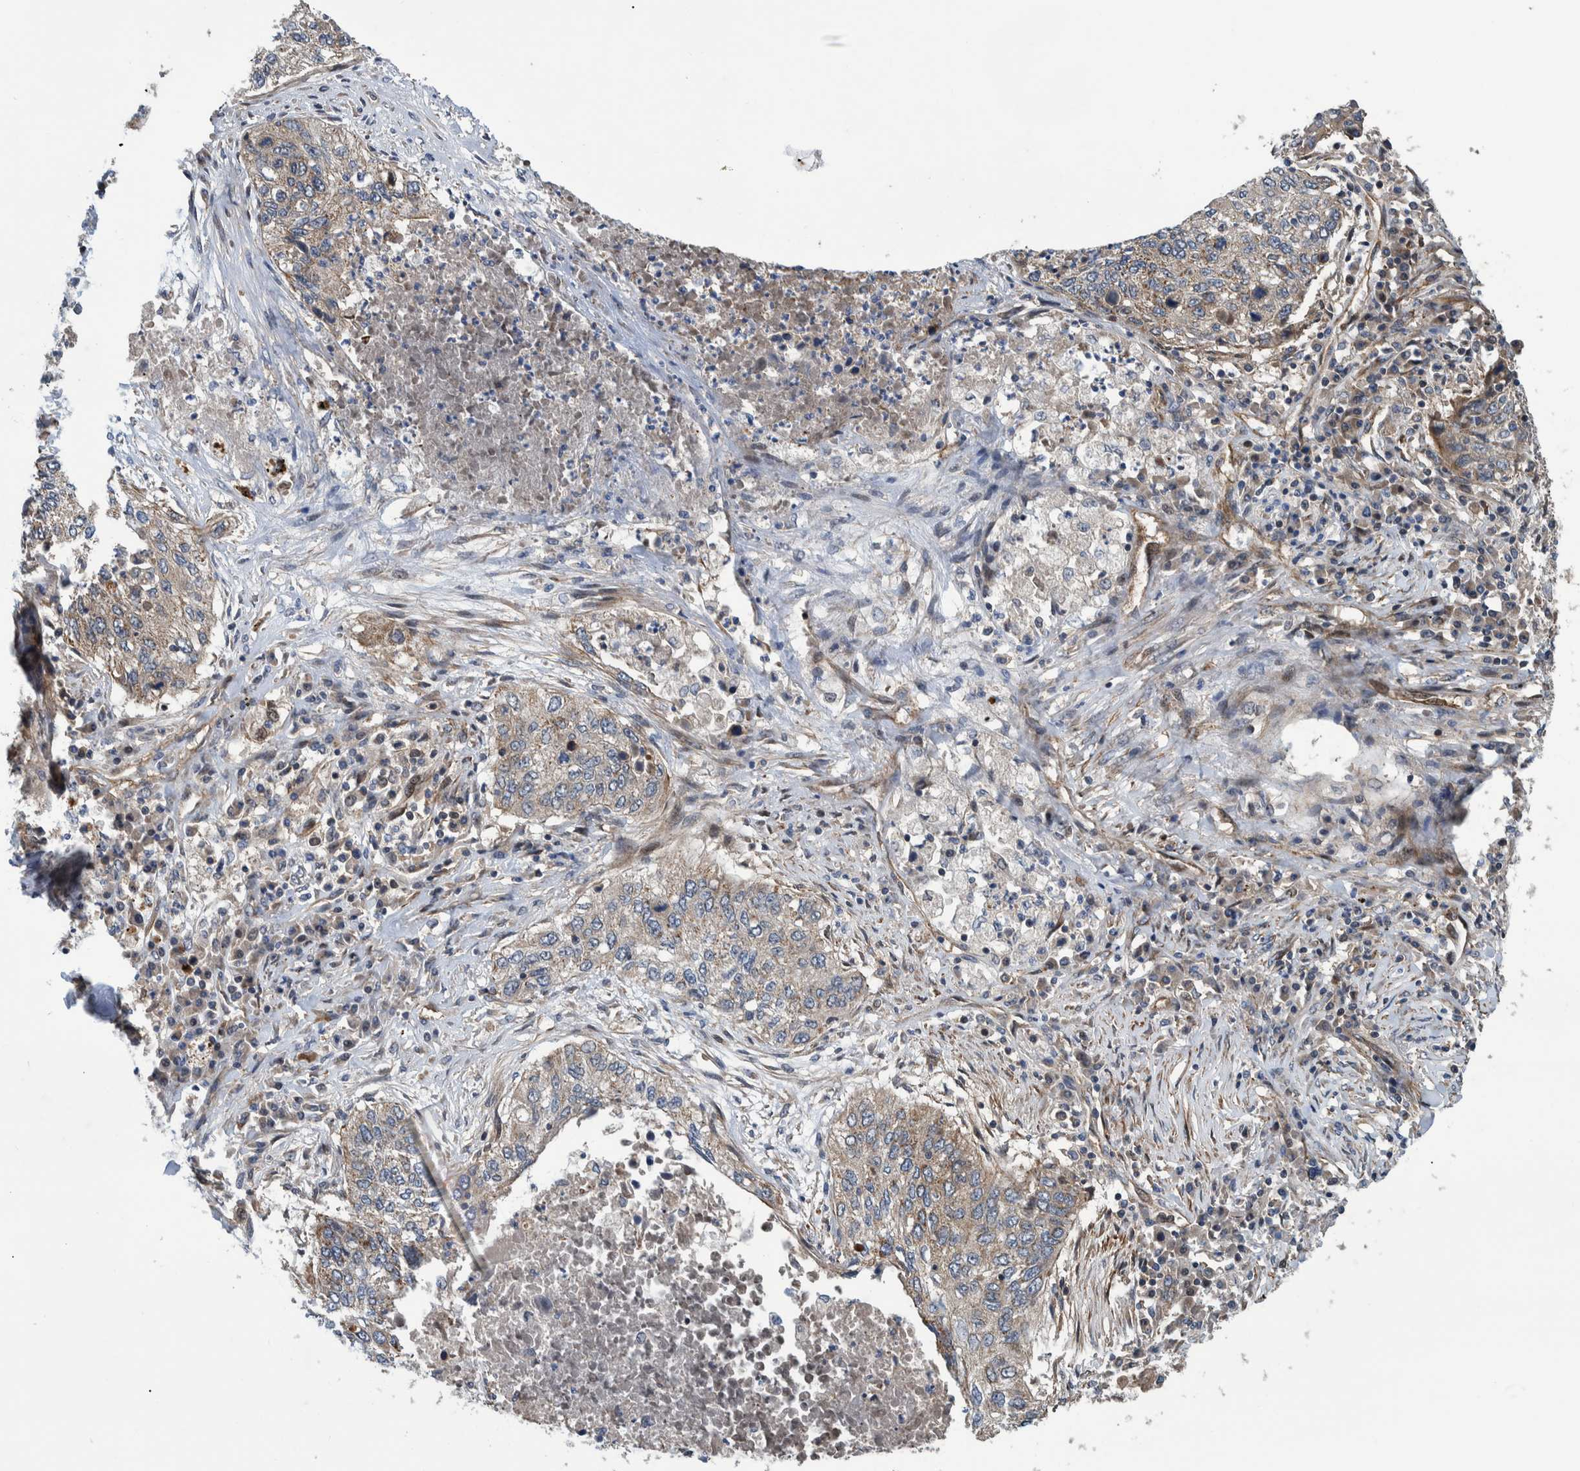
{"staining": {"intensity": "weak", "quantity": ">75%", "location": "cytoplasmic/membranous"}, "tissue": "lung cancer", "cell_type": "Tumor cells", "image_type": "cancer", "snomed": [{"axis": "morphology", "description": "Squamous cell carcinoma, NOS"}, {"axis": "topography", "description": "Lung"}], "caption": "An image showing weak cytoplasmic/membranous expression in about >75% of tumor cells in lung cancer (squamous cell carcinoma), as visualized by brown immunohistochemical staining.", "gene": "GRPEL2", "patient": {"sex": "female", "age": 63}}